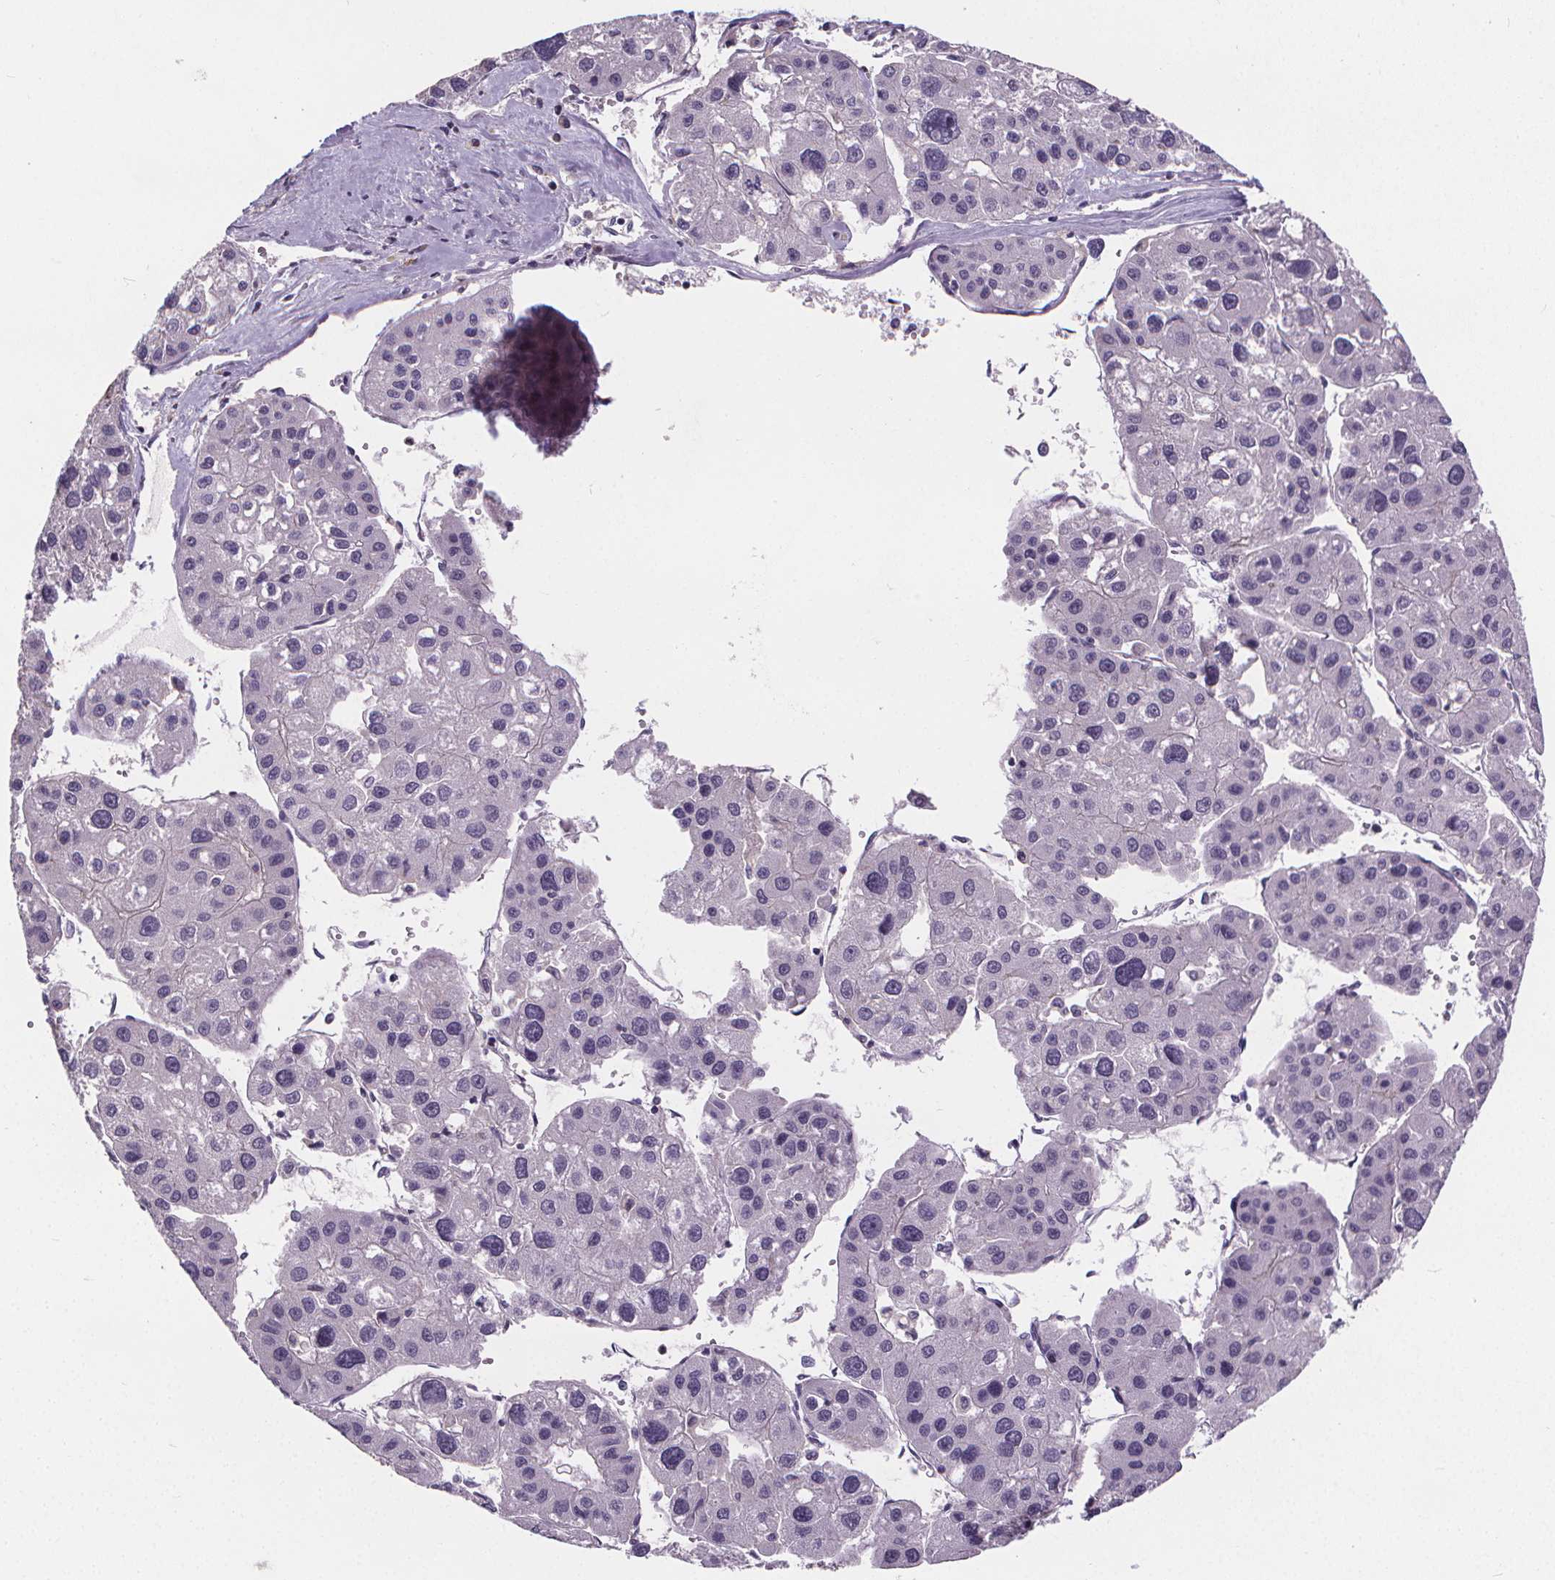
{"staining": {"intensity": "negative", "quantity": "none", "location": "none"}, "tissue": "liver cancer", "cell_type": "Tumor cells", "image_type": "cancer", "snomed": [{"axis": "morphology", "description": "Carcinoma, Hepatocellular, NOS"}, {"axis": "topography", "description": "Liver"}], "caption": "The photomicrograph exhibits no staining of tumor cells in liver cancer.", "gene": "ATP6V1D", "patient": {"sex": "male", "age": 73}}